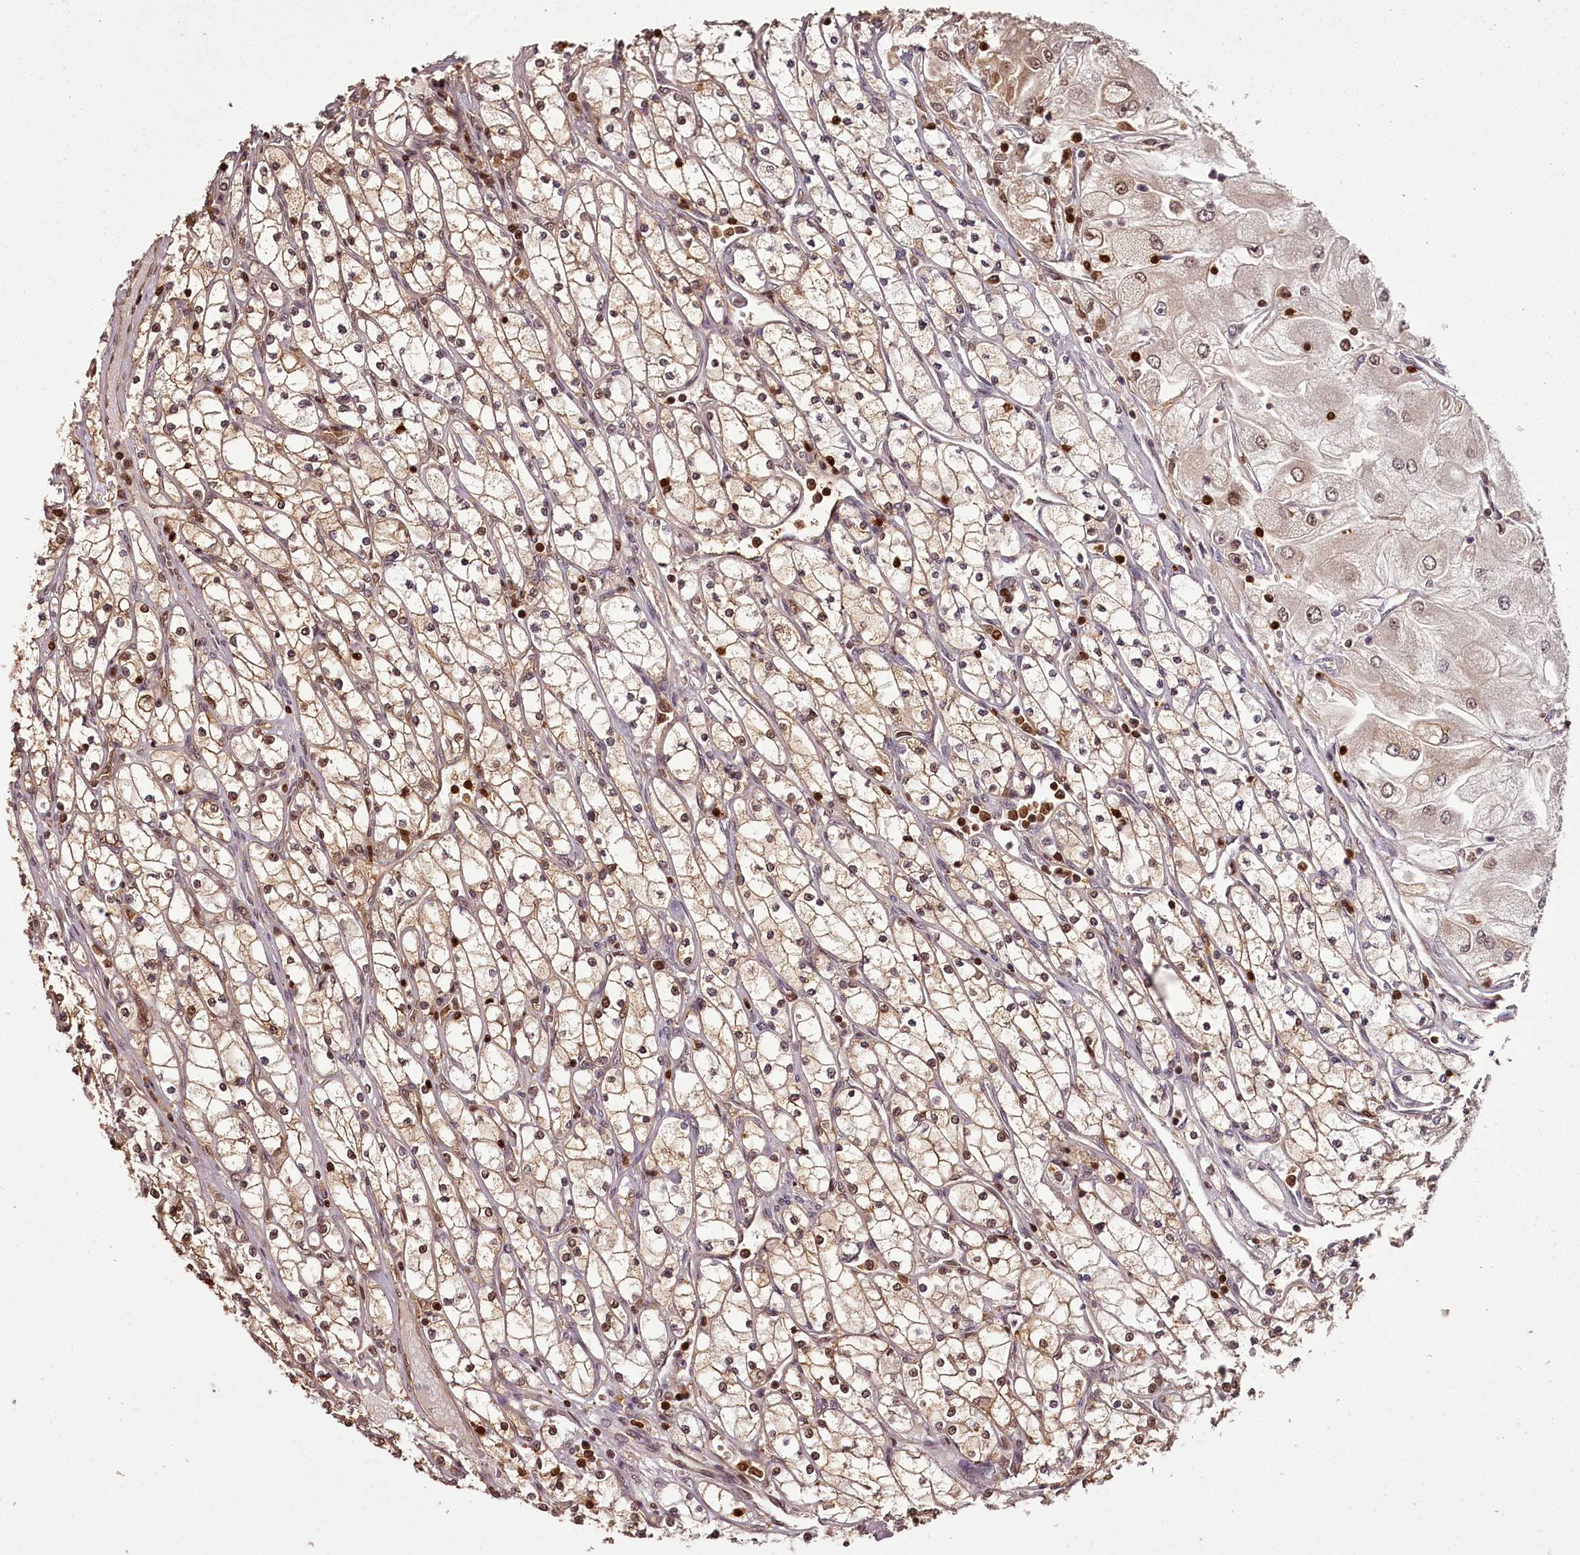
{"staining": {"intensity": "moderate", "quantity": "25%-75%", "location": "cytoplasmic/membranous,nuclear"}, "tissue": "renal cancer", "cell_type": "Tumor cells", "image_type": "cancer", "snomed": [{"axis": "morphology", "description": "Adenocarcinoma, NOS"}, {"axis": "topography", "description": "Kidney"}], "caption": "Immunohistochemical staining of human renal cancer (adenocarcinoma) reveals medium levels of moderate cytoplasmic/membranous and nuclear staining in approximately 25%-75% of tumor cells.", "gene": "NPRL2", "patient": {"sex": "male", "age": 80}}